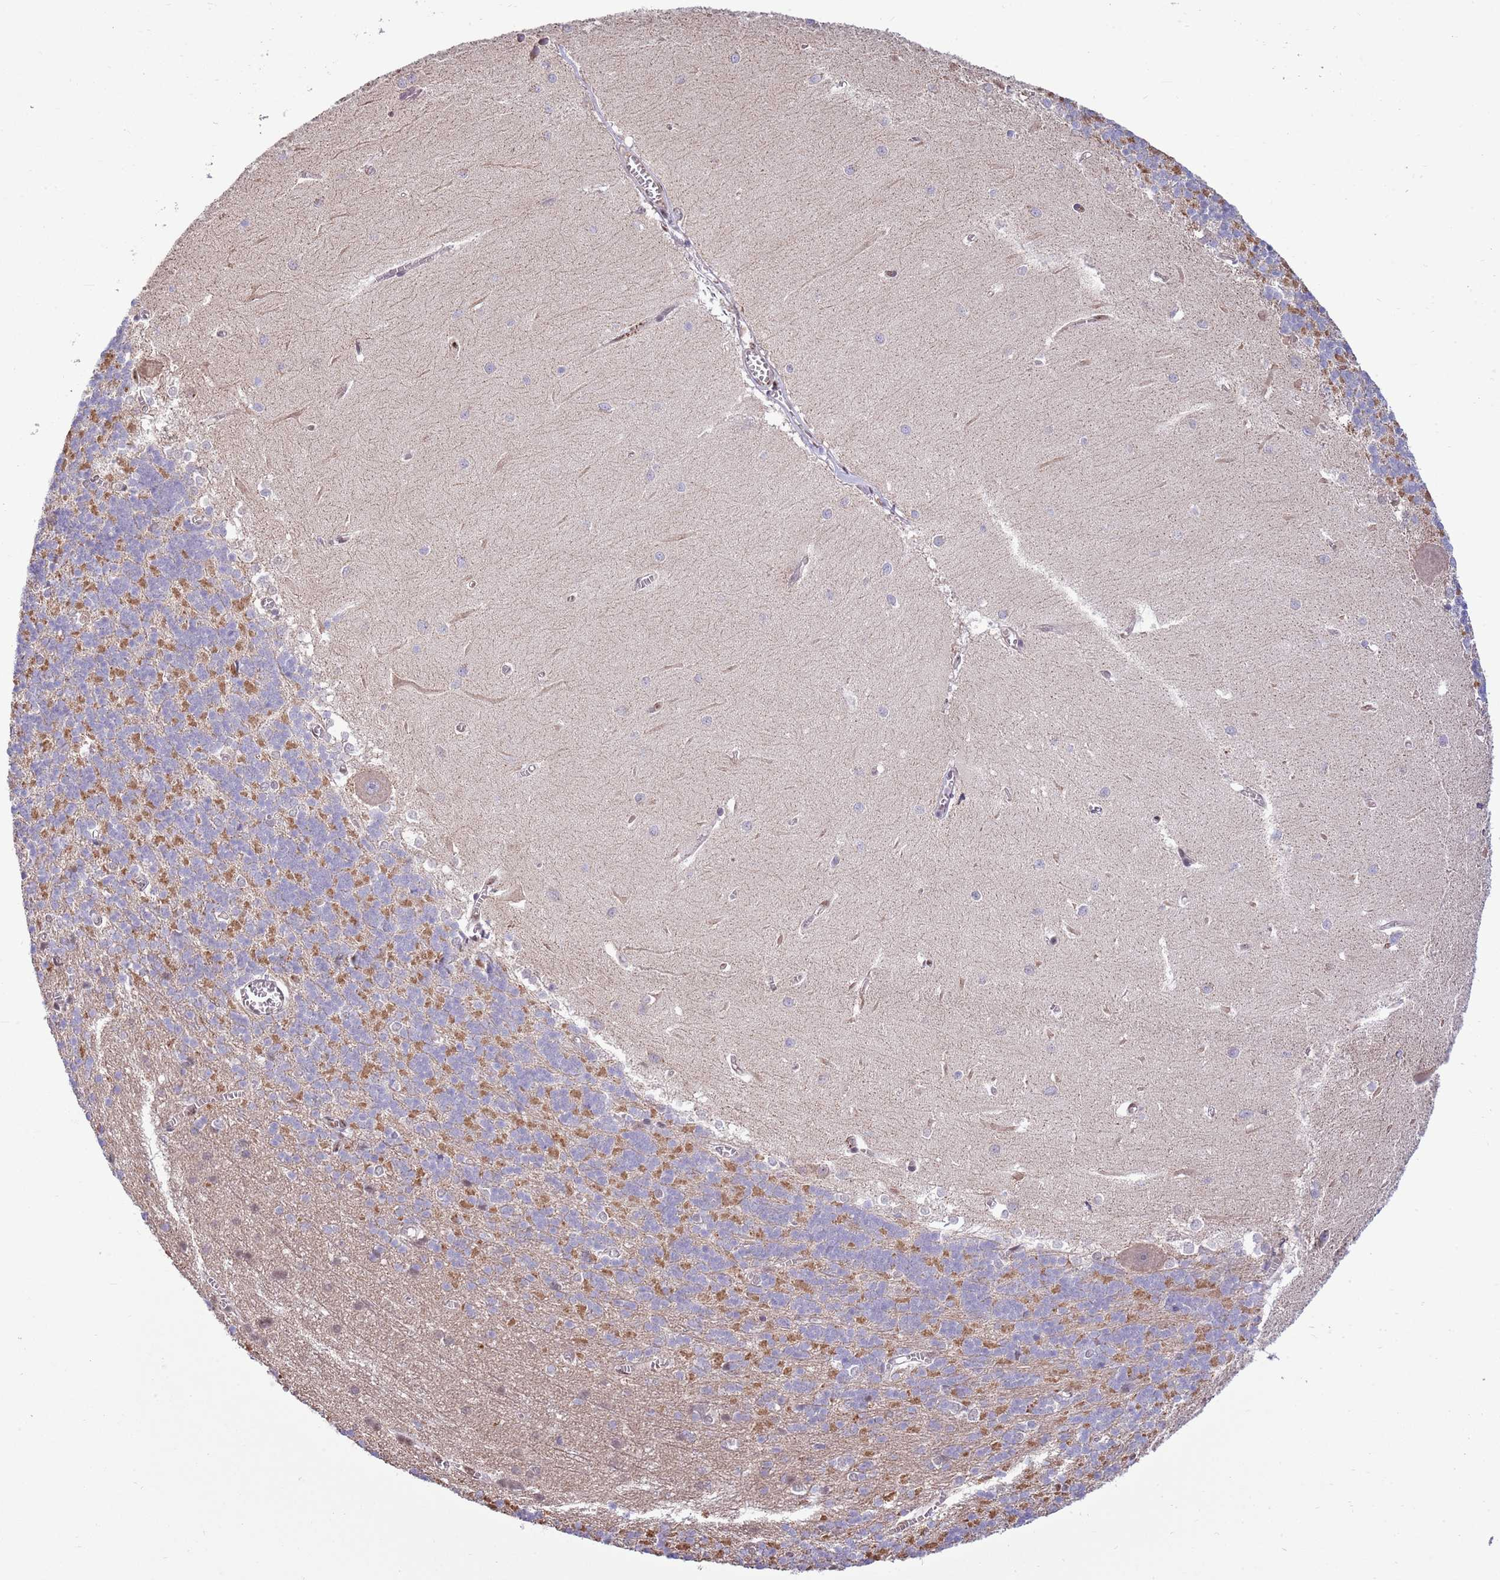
{"staining": {"intensity": "moderate", "quantity": "<25%", "location": "cytoplasmic/membranous"}, "tissue": "cerebellum", "cell_type": "Cells in granular layer", "image_type": "normal", "snomed": [{"axis": "morphology", "description": "Normal tissue, NOS"}, {"axis": "topography", "description": "Cerebellum"}], "caption": "Brown immunohistochemical staining in benign human cerebellum exhibits moderate cytoplasmic/membranous staining in approximately <25% of cells in granular layer. (DAB IHC, brown staining for protein, blue staining for nuclei).", "gene": "ARL2BP", "patient": {"sex": "male", "age": 37}}